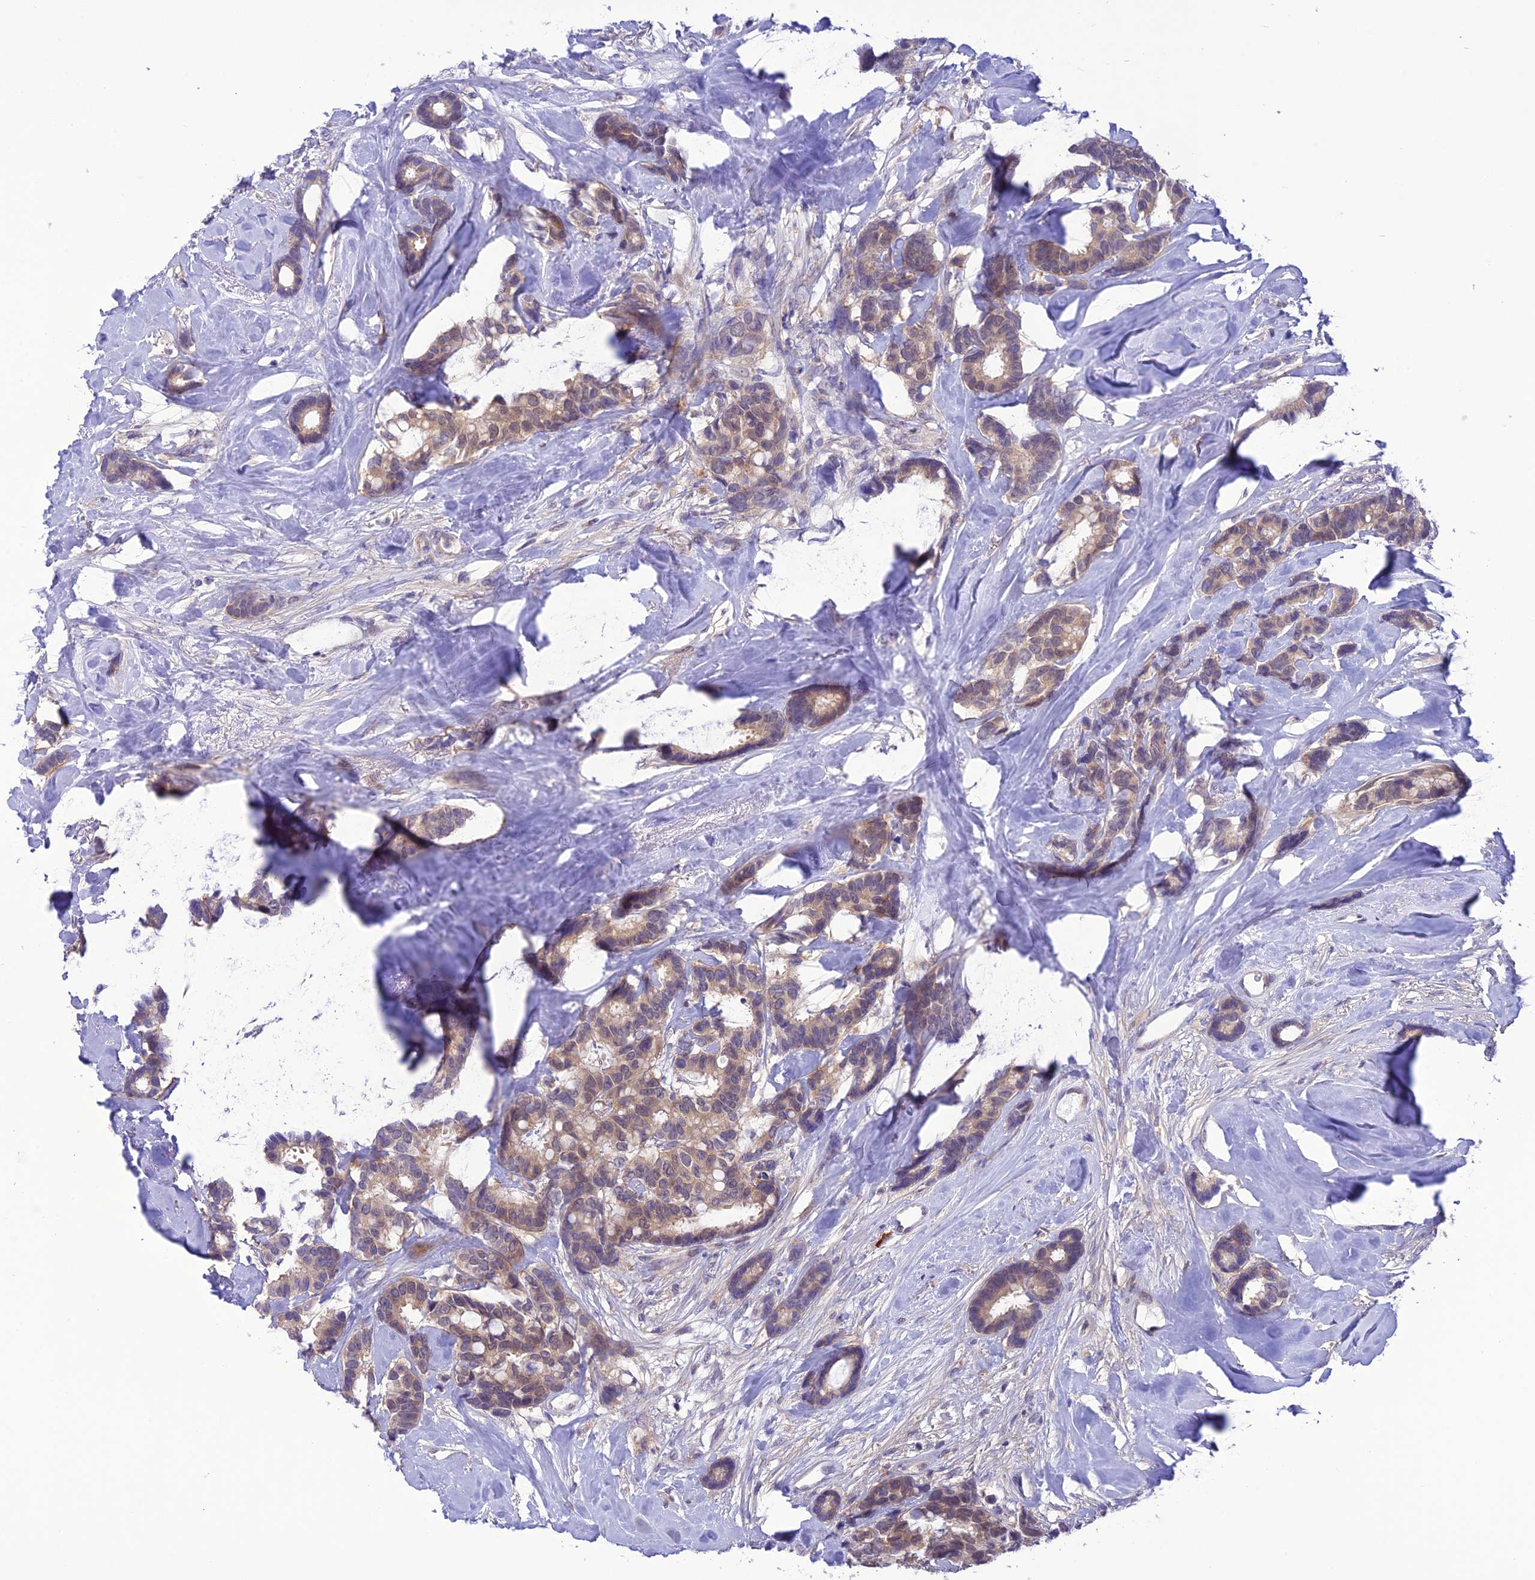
{"staining": {"intensity": "weak", "quantity": ">75%", "location": "cytoplasmic/membranous"}, "tissue": "breast cancer", "cell_type": "Tumor cells", "image_type": "cancer", "snomed": [{"axis": "morphology", "description": "Duct carcinoma"}, {"axis": "topography", "description": "Breast"}], "caption": "This histopathology image demonstrates breast cancer stained with immunohistochemistry (IHC) to label a protein in brown. The cytoplasmic/membranous of tumor cells show weak positivity for the protein. Nuclei are counter-stained blue.", "gene": "RNF126", "patient": {"sex": "female", "age": 87}}